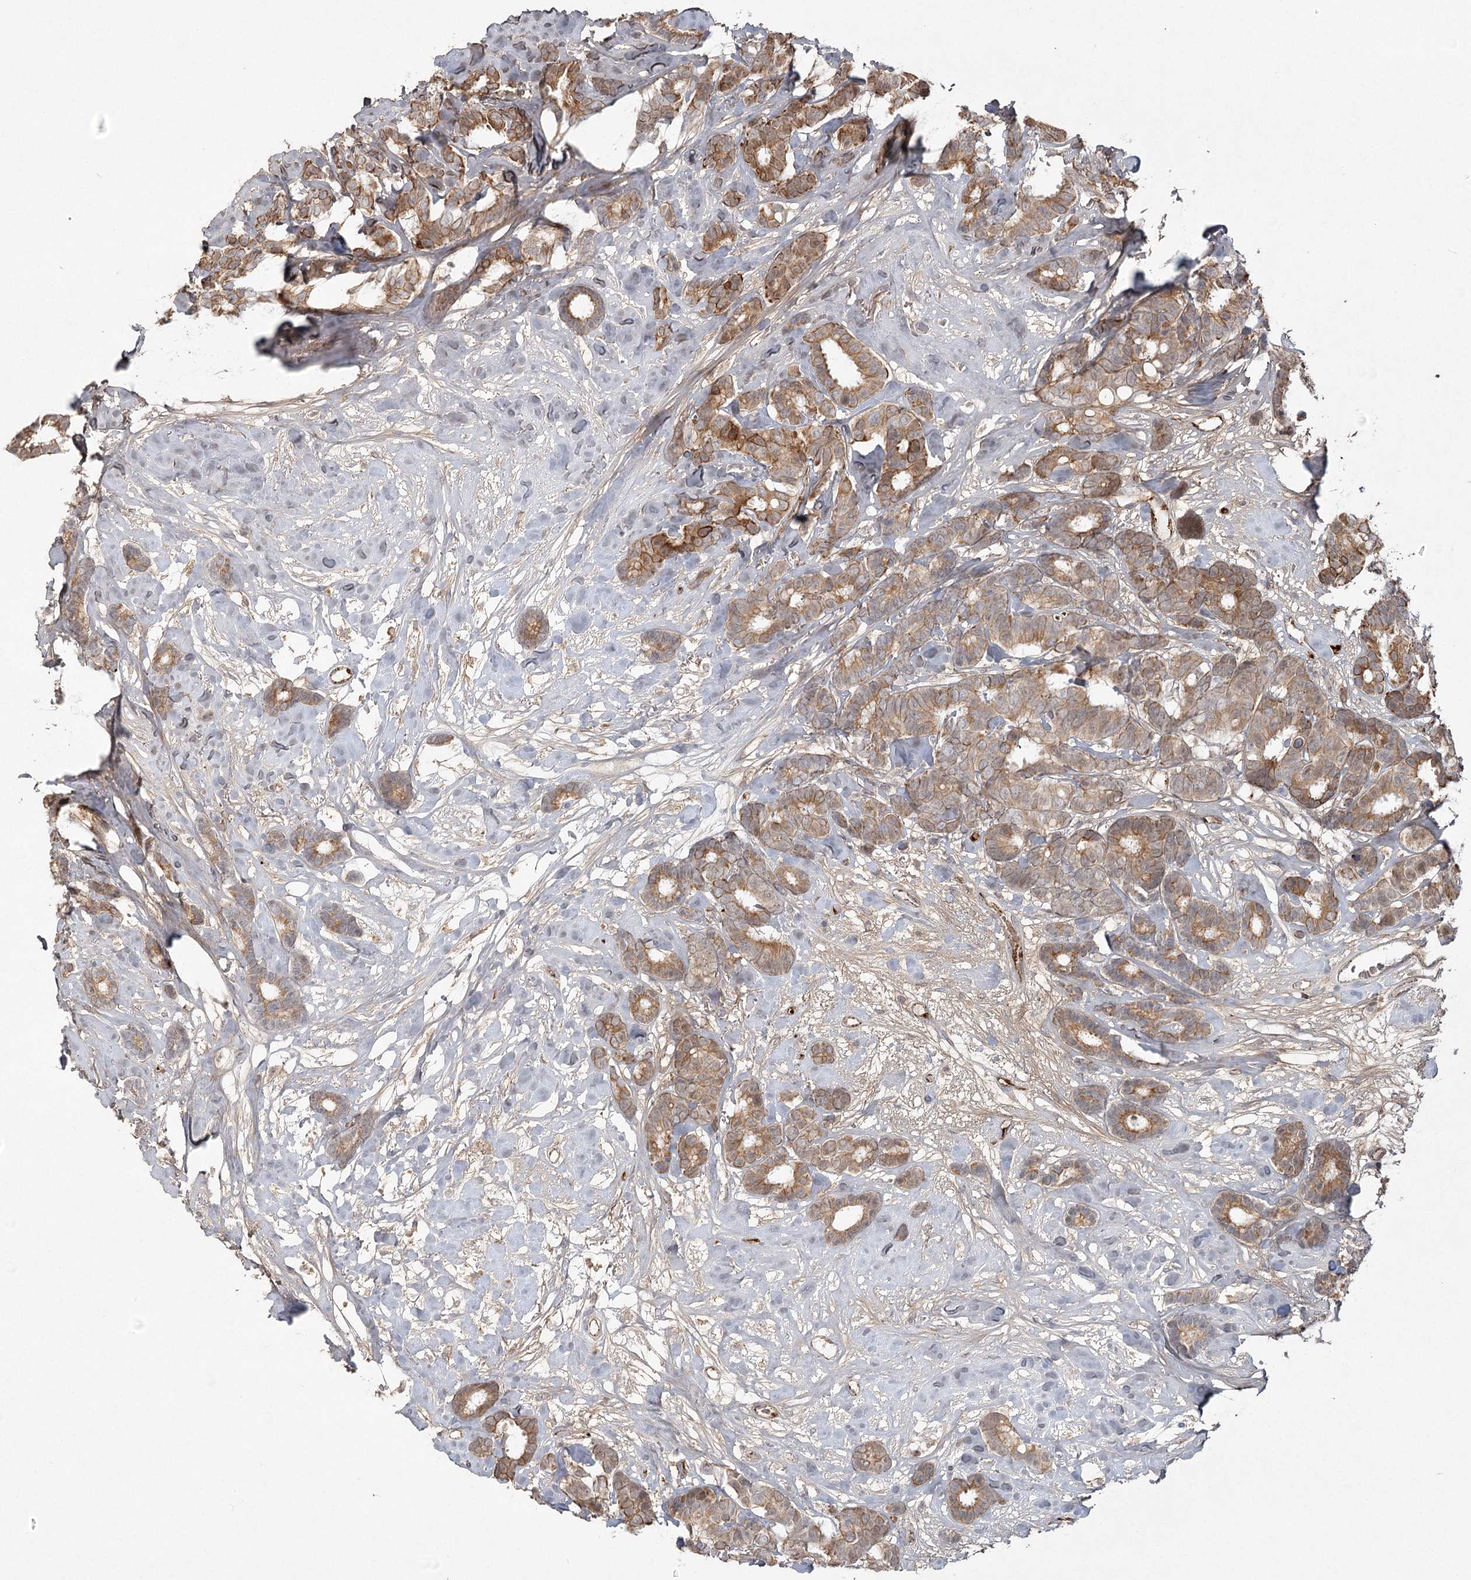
{"staining": {"intensity": "moderate", "quantity": ">75%", "location": "cytoplasmic/membranous,nuclear"}, "tissue": "breast cancer", "cell_type": "Tumor cells", "image_type": "cancer", "snomed": [{"axis": "morphology", "description": "Duct carcinoma"}, {"axis": "topography", "description": "Breast"}], "caption": "Breast intraductal carcinoma stained for a protein (brown) displays moderate cytoplasmic/membranous and nuclear positive expression in approximately >75% of tumor cells.", "gene": "KBTBD4", "patient": {"sex": "female", "age": 87}}